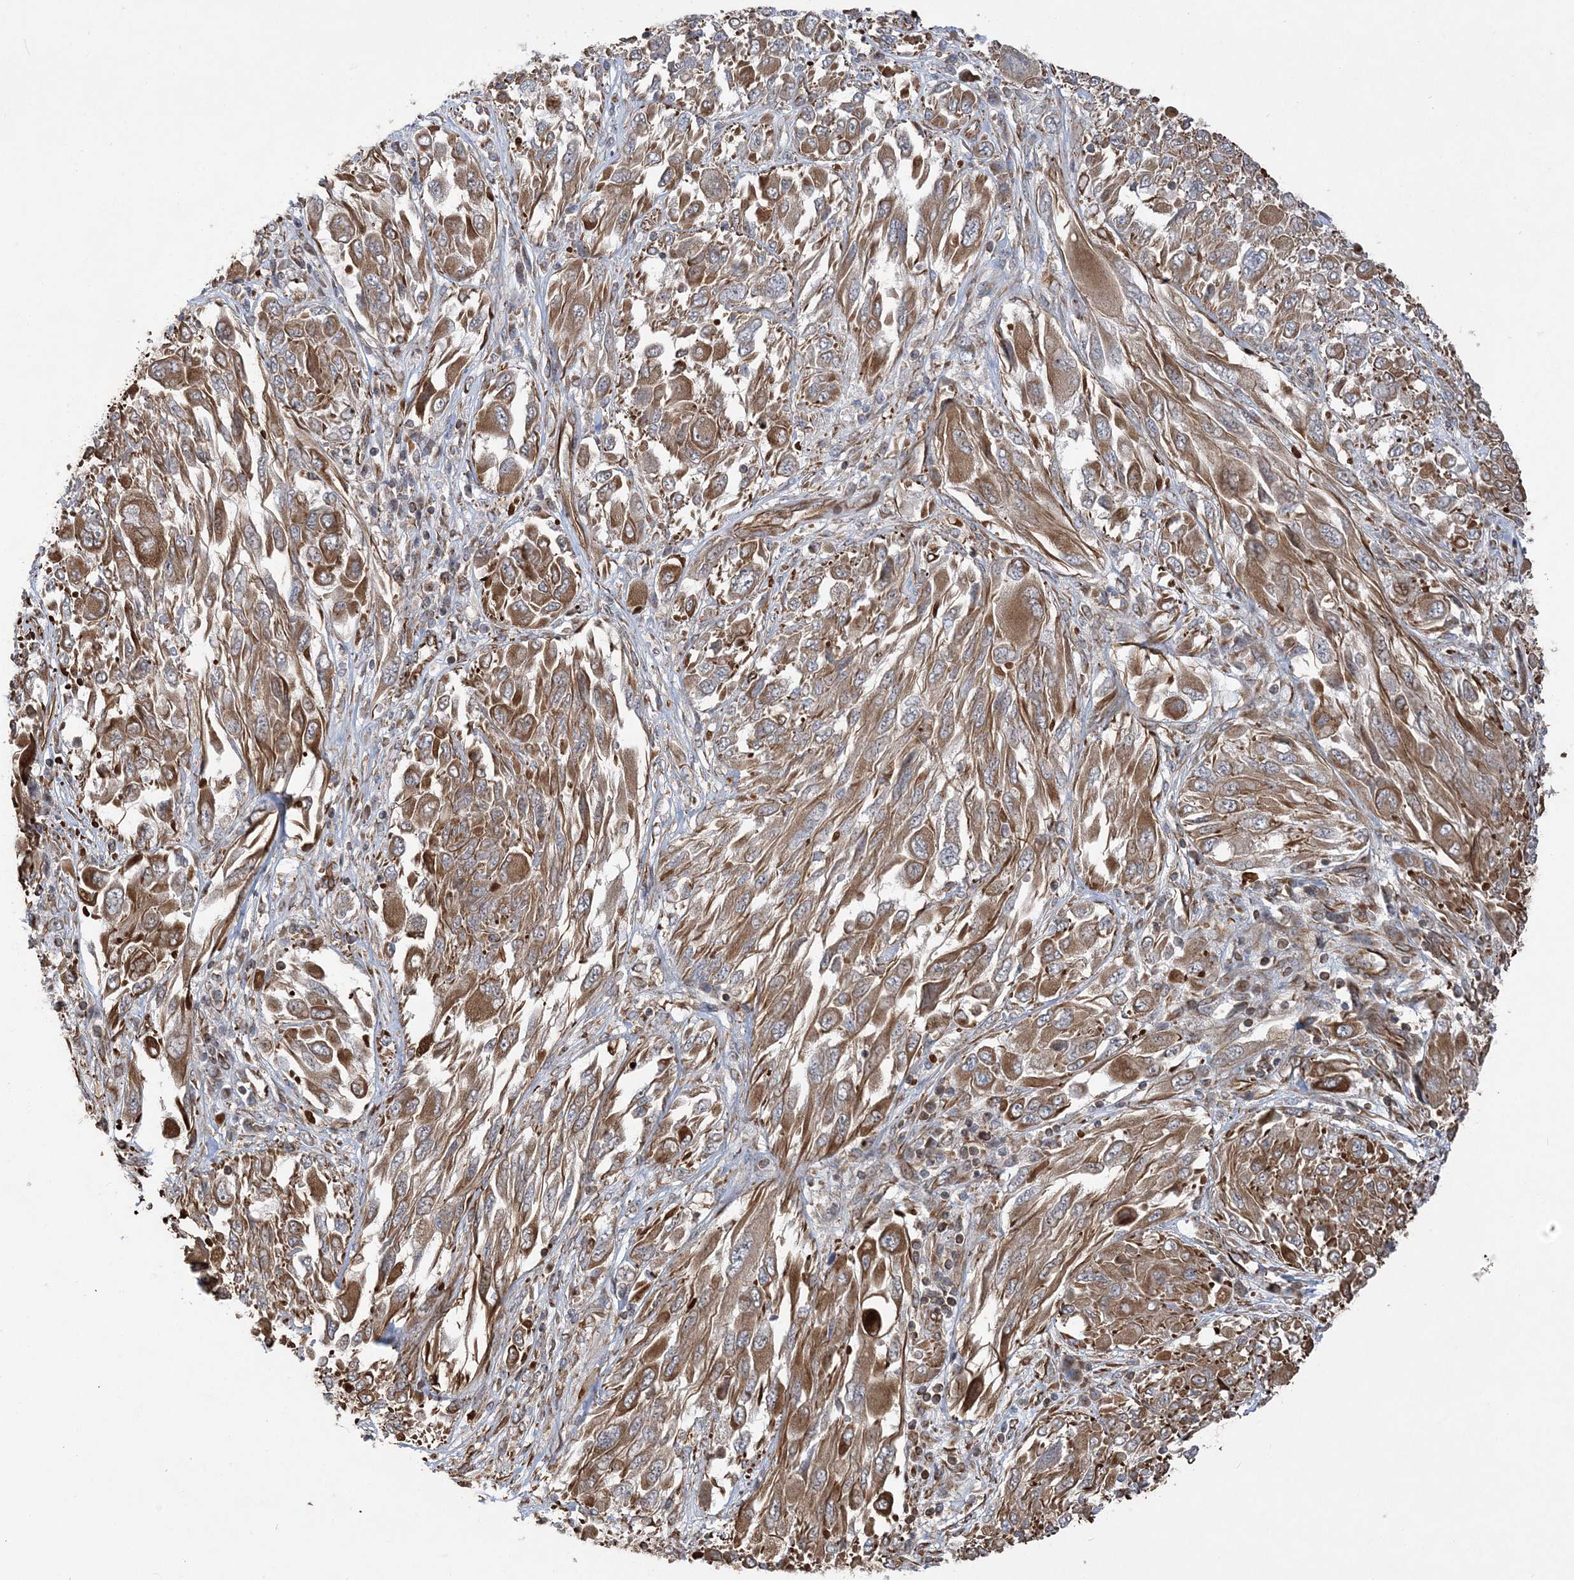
{"staining": {"intensity": "strong", "quantity": ">75%", "location": "cytoplasmic/membranous"}, "tissue": "melanoma", "cell_type": "Tumor cells", "image_type": "cancer", "snomed": [{"axis": "morphology", "description": "Malignant melanoma, NOS"}, {"axis": "topography", "description": "Skin"}], "caption": "An IHC micrograph of neoplastic tissue is shown. Protein staining in brown shows strong cytoplasmic/membranous positivity in melanoma within tumor cells.", "gene": "FAM114A2", "patient": {"sex": "female", "age": 91}}